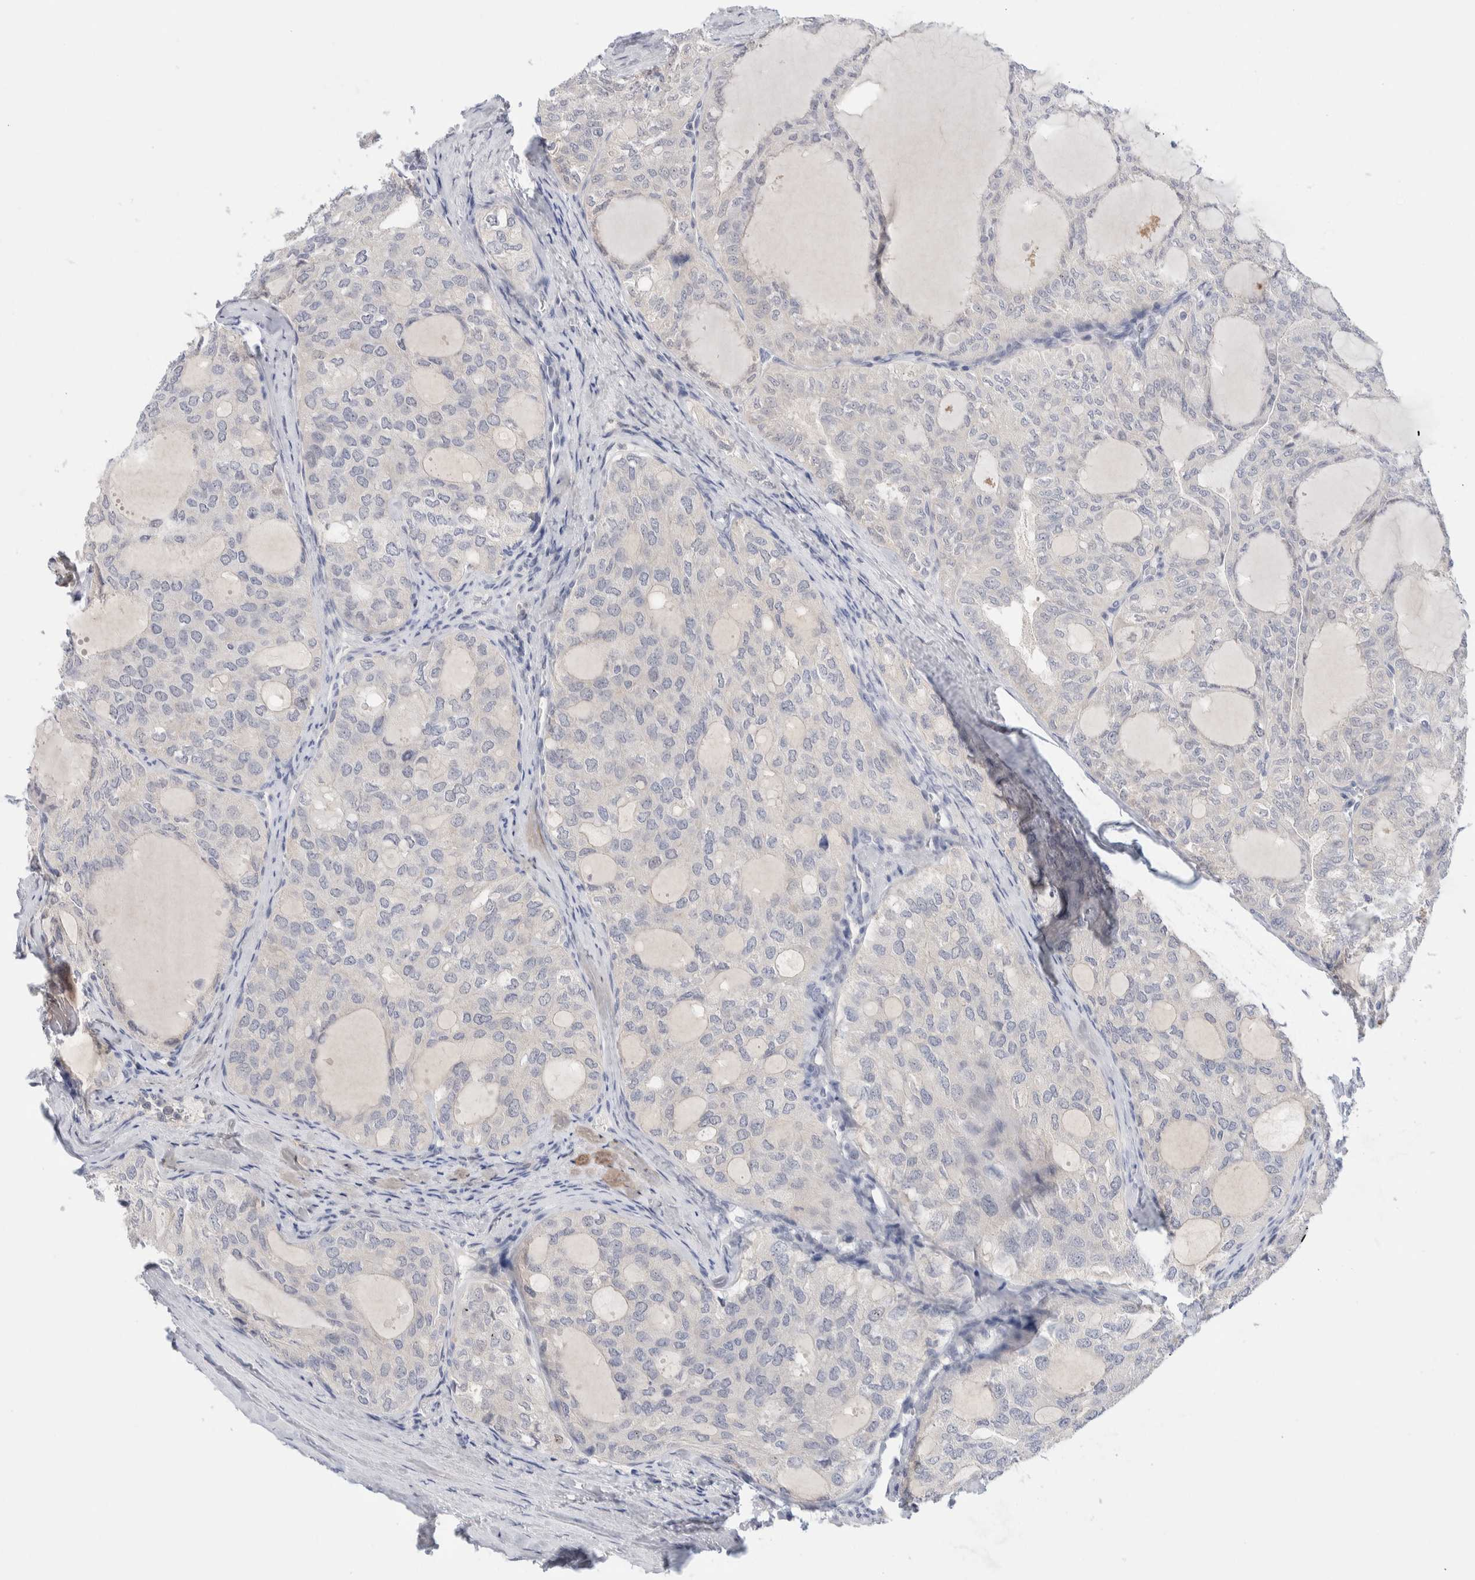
{"staining": {"intensity": "negative", "quantity": "none", "location": "none"}, "tissue": "thyroid cancer", "cell_type": "Tumor cells", "image_type": "cancer", "snomed": [{"axis": "morphology", "description": "Follicular adenoma carcinoma, NOS"}, {"axis": "topography", "description": "Thyroid gland"}], "caption": "Tumor cells show no significant protein positivity in follicular adenoma carcinoma (thyroid).", "gene": "DNAJB6", "patient": {"sex": "male", "age": 75}}